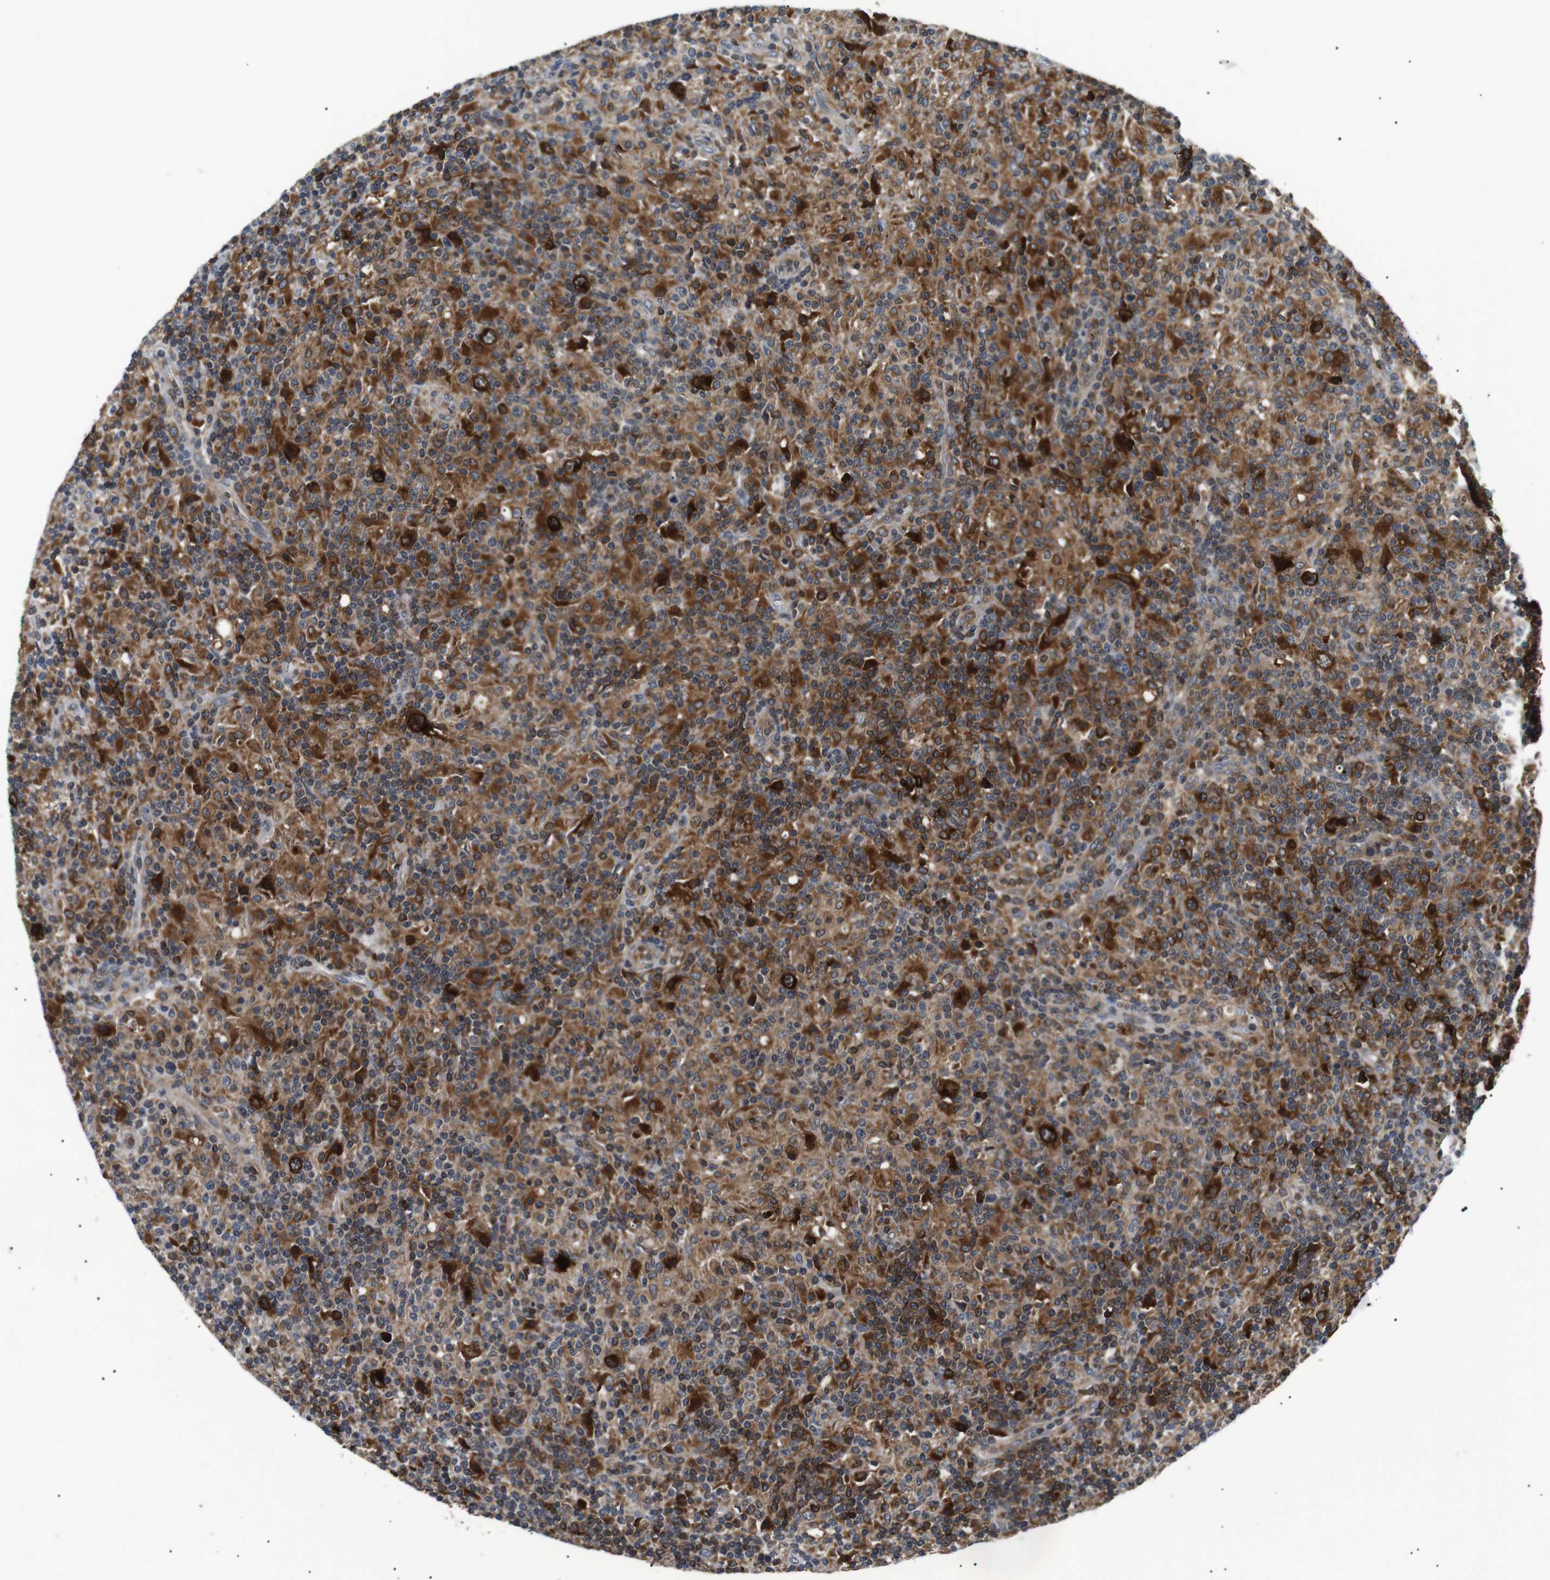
{"staining": {"intensity": "strong", "quantity": ">75%", "location": "cytoplasmic/membranous"}, "tissue": "lymphoma", "cell_type": "Tumor cells", "image_type": "cancer", "snomed": [{"axis": "morphology", "description": "Hodgkin's disease, NOS"}, {"axis": "topography", "description": "Lymph node"}], "caption": "A histopathology image of human lymphoma stained for a protein demonstrates strong cytoplasmic/membranous brown staining in tumor cells. Nuclei are stained in blue.", "gene": "RAB9A", "patient": {"sex": "male", "age": 70}}